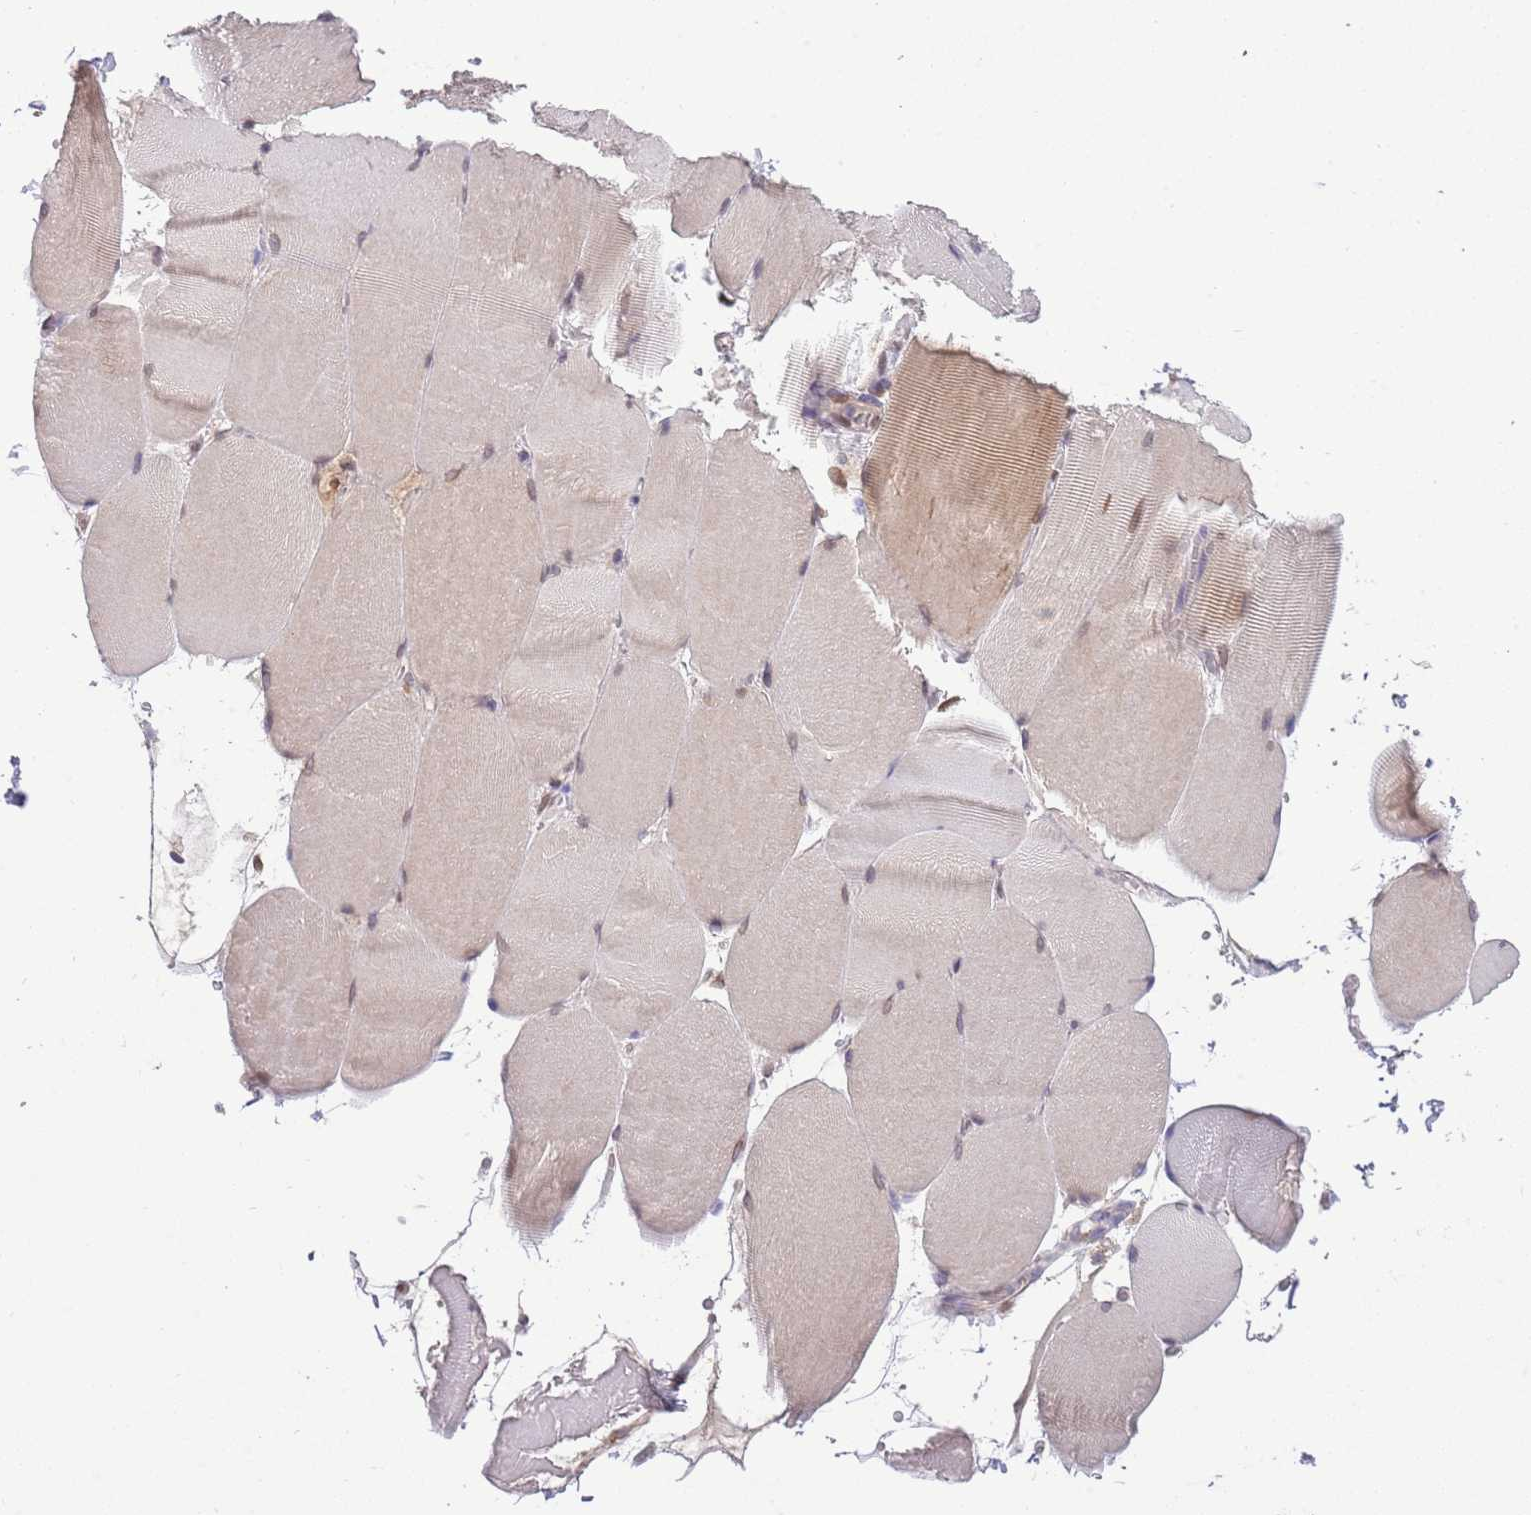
{"staining": {"intensity": "weak", "quantity": "<25%", "location": "cytoplasmic/membranous,nuclear"}, "tissue": "skeletal muscle", "cell_type": "Myocytes", "image_type": "normal", "snomed": [{"axis": "morphology", "description": "Normal tissue, NOS"}, {"axis": "topography", "description": "Skeletal muscle"}, {"axis": "topography", "description": "Head-Neck"}], "caption": "Skeletal muscle was stained to show a protein in brown. There is no significant positivity in myocytes. Nuclei are stained in blue.", "gene": "ZNF665", "patient": {"sex": "male", "age": 66}}